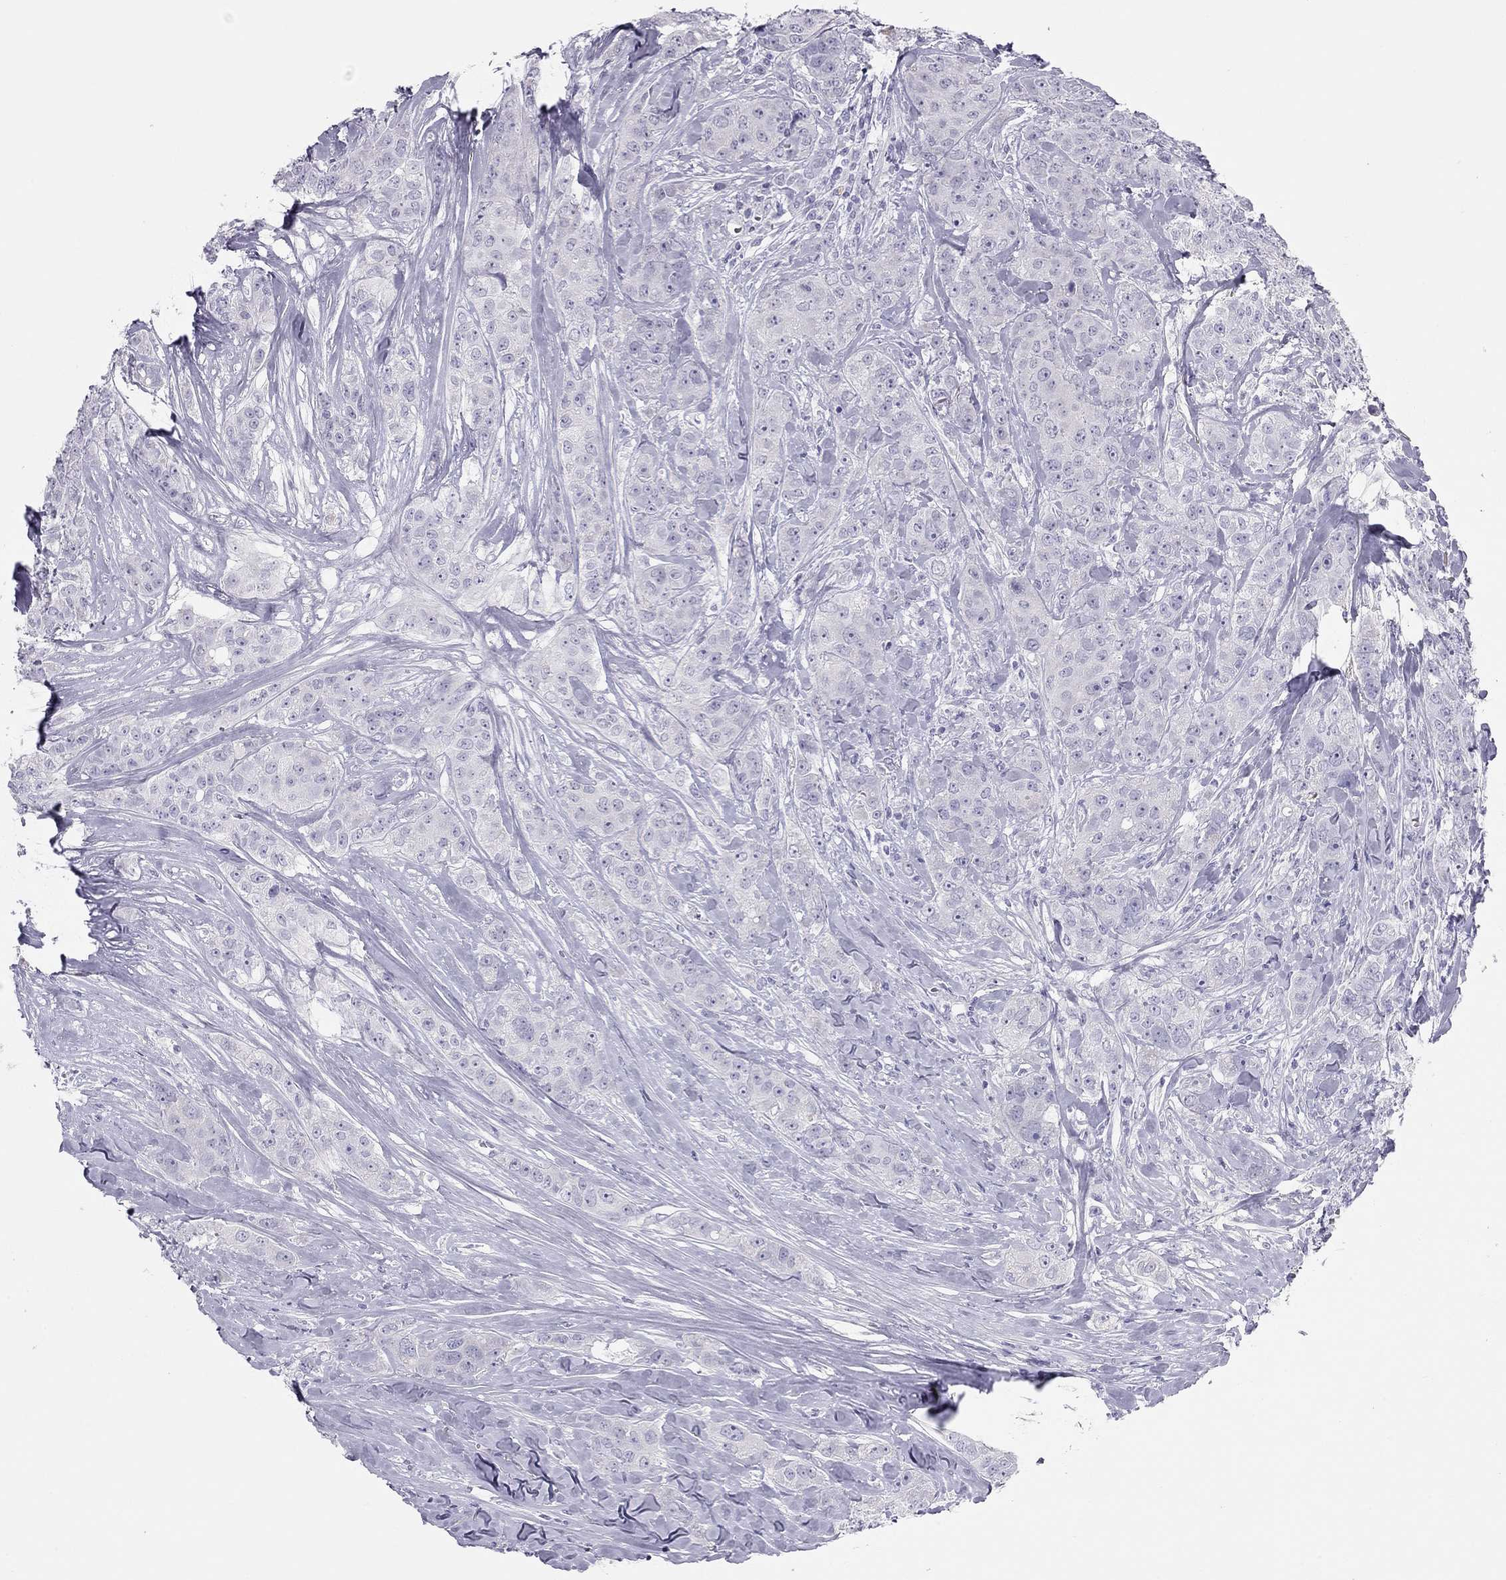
{"staining": {"intensity": "negative", "quantity": "none", "location": "none"}, "tissue": "breast cancer", "cell_type": "Tumor cells", "image_type": "cancer", "snomed": [{"axis": "morphology", "description": "Duct carcinoma"}, {"axis": "topography", "description": "Breast"}], "caption": "The immunohistochemistry image has no significant expression in tumor cells of breast cancer tissue.", "gene": "SPATA12", "patient": {"sex": "female", "age": 43}}